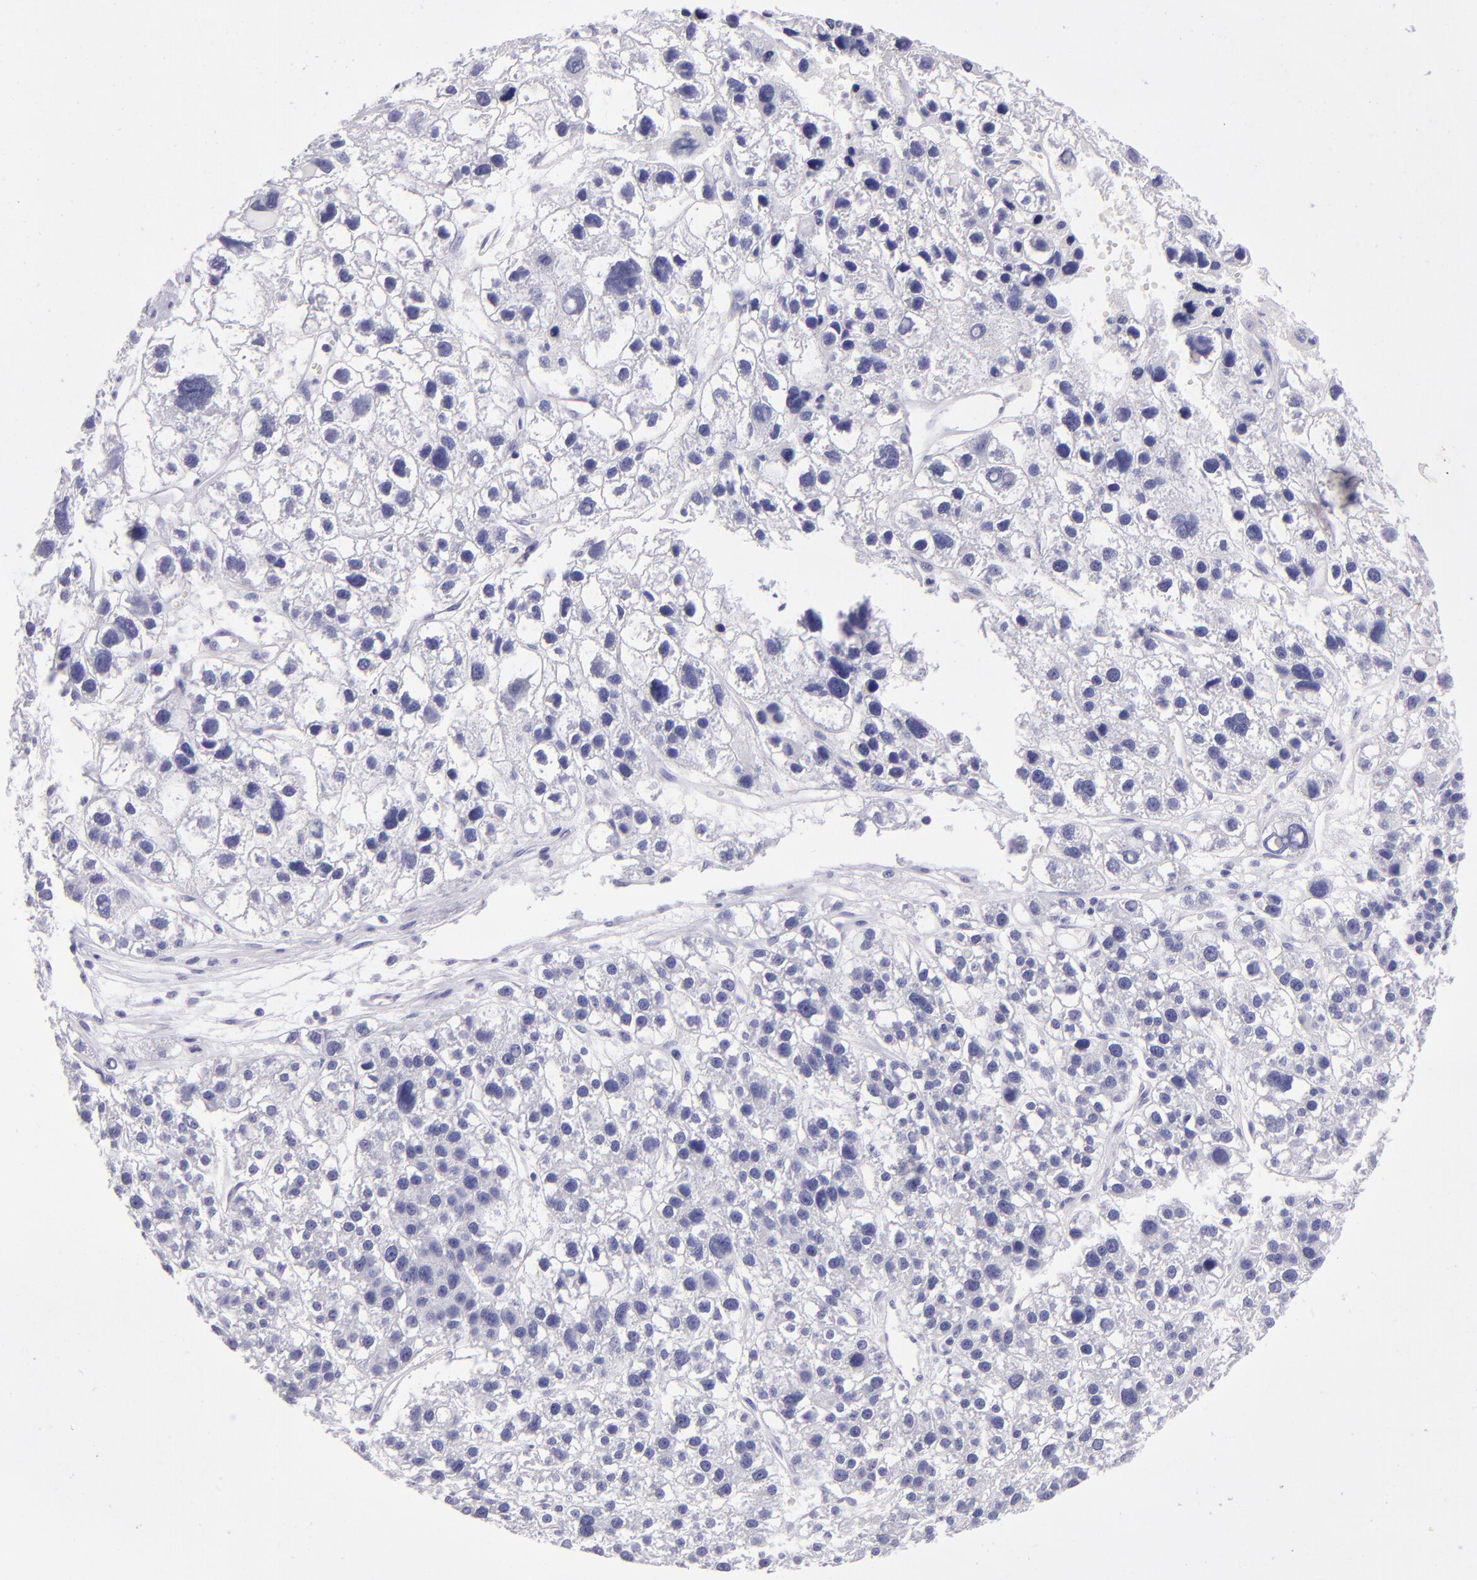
{"staining": {"intensity": "negative", "quantity": "none", "location": "none"}, "tissue": "liver cancer", "cell_type": "Tumor cells", "image_type": "cancer", "snomed": [{"axis": "morphology", "description": "Carcinoma, Hepatocellular, NOS"}, {"axis": "topography", "description": "Liver"}], "caption": "A histopathology image of liver cancer stained for a protein demonstrates no brown staining in tumor cells.", "gene": "TYRP1", "patient": {"sex": "female", "age": 85}}